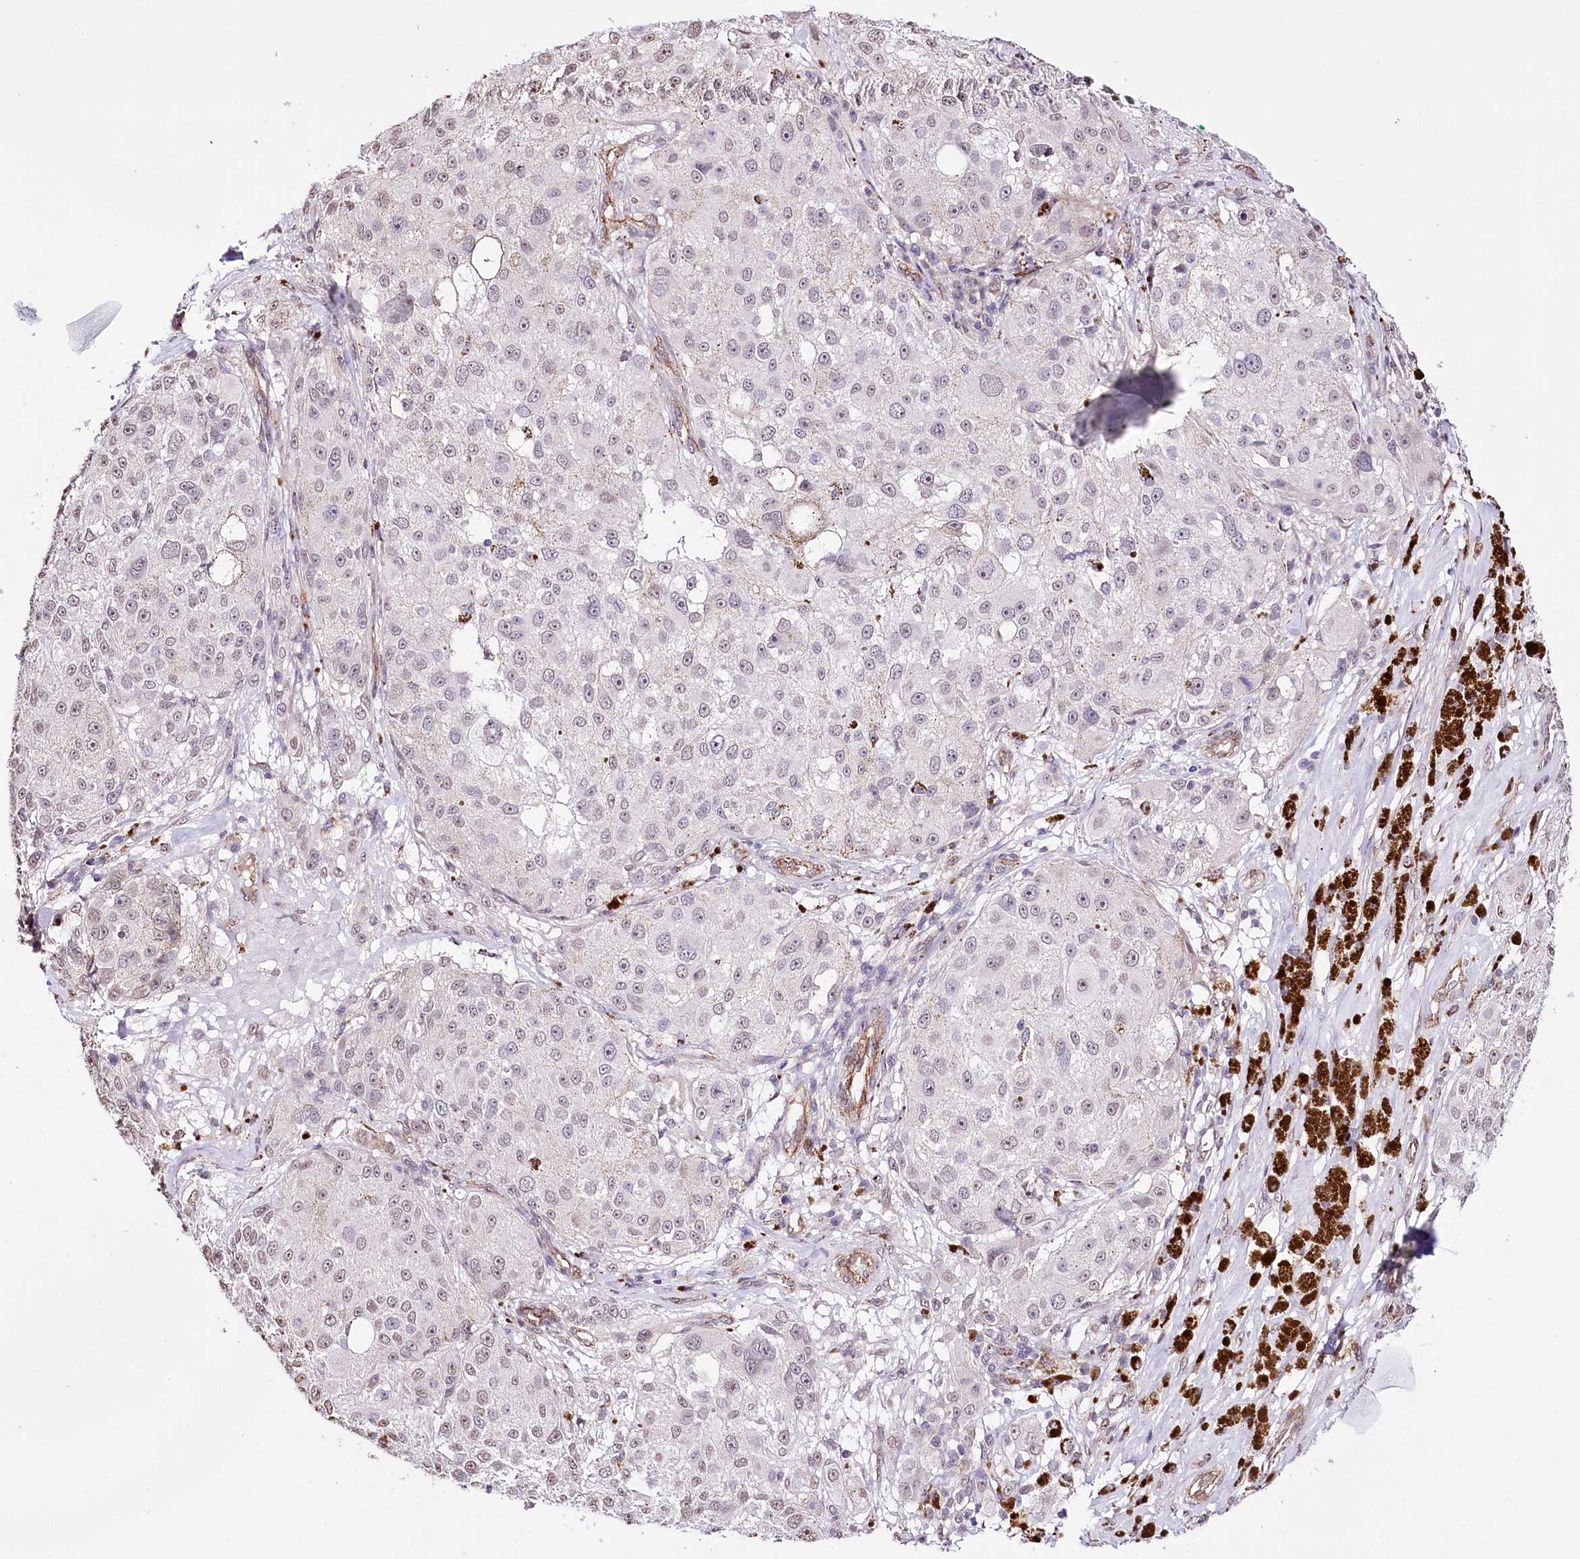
{"staining": {"intensity": "weak", "quantity": "<25%", "location": "cytoplasmic/membranous,nuclear"}, "tissue": "melanoma", "cell_type": "Tumor cells", "image_type": "cancer", "snomed": [{"axis": "morphology", "description": "Necrosis, NOS"}, {"axis": "morphology", "description": "Malignant melanoma, NOS"}, {"axis": "topography", "description": "Skin"}], "caption": "The IHC histopathology image has no significant staining in tumor cells of melanoma tissue.", "gene": "ST7", "patient": {"sex": "female", "age": 87}}